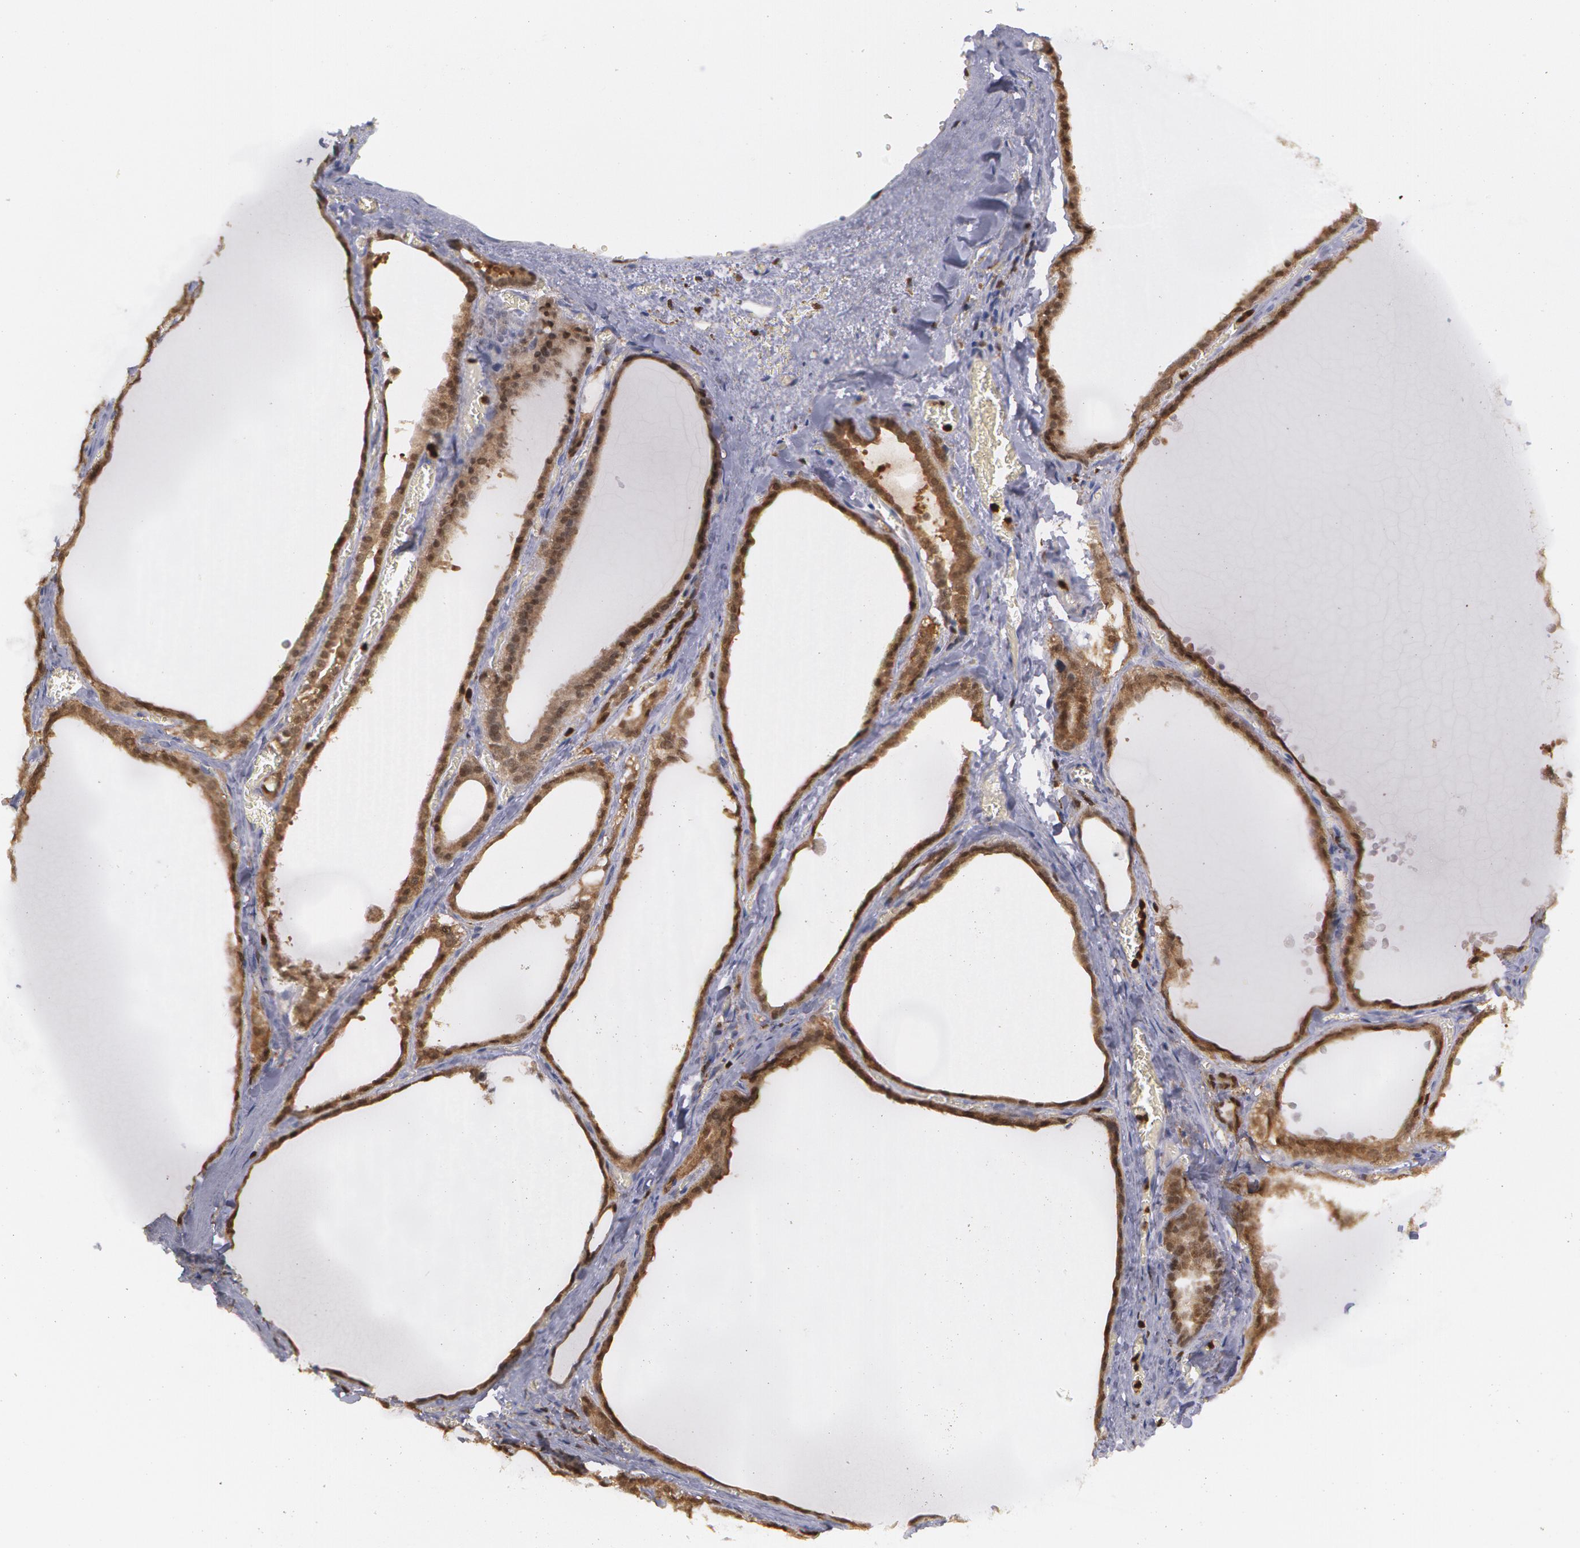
{"staining": {"intensity": "moderate", "quantity": ">75%", "location": "cytoplasmic/membranous,nuclear"}, "tissue": "thyroid gland", "cell_type": "Glandular cells", "image_type": "normal", "snomed": [{"axis": "morphology", "description": "Normal tissue, NOS"}, {"axis": "topography", "description": "Thyroid gland"}], "caption": "Immunohistochemical staining of unremarkable human thyroid gland displays medium levels of moderate cytoplasmic/membranous,nuclear staining in about >75% of glandular cells.", "gene": "SYK", "patient": {"sex": "female", "age": 55}}